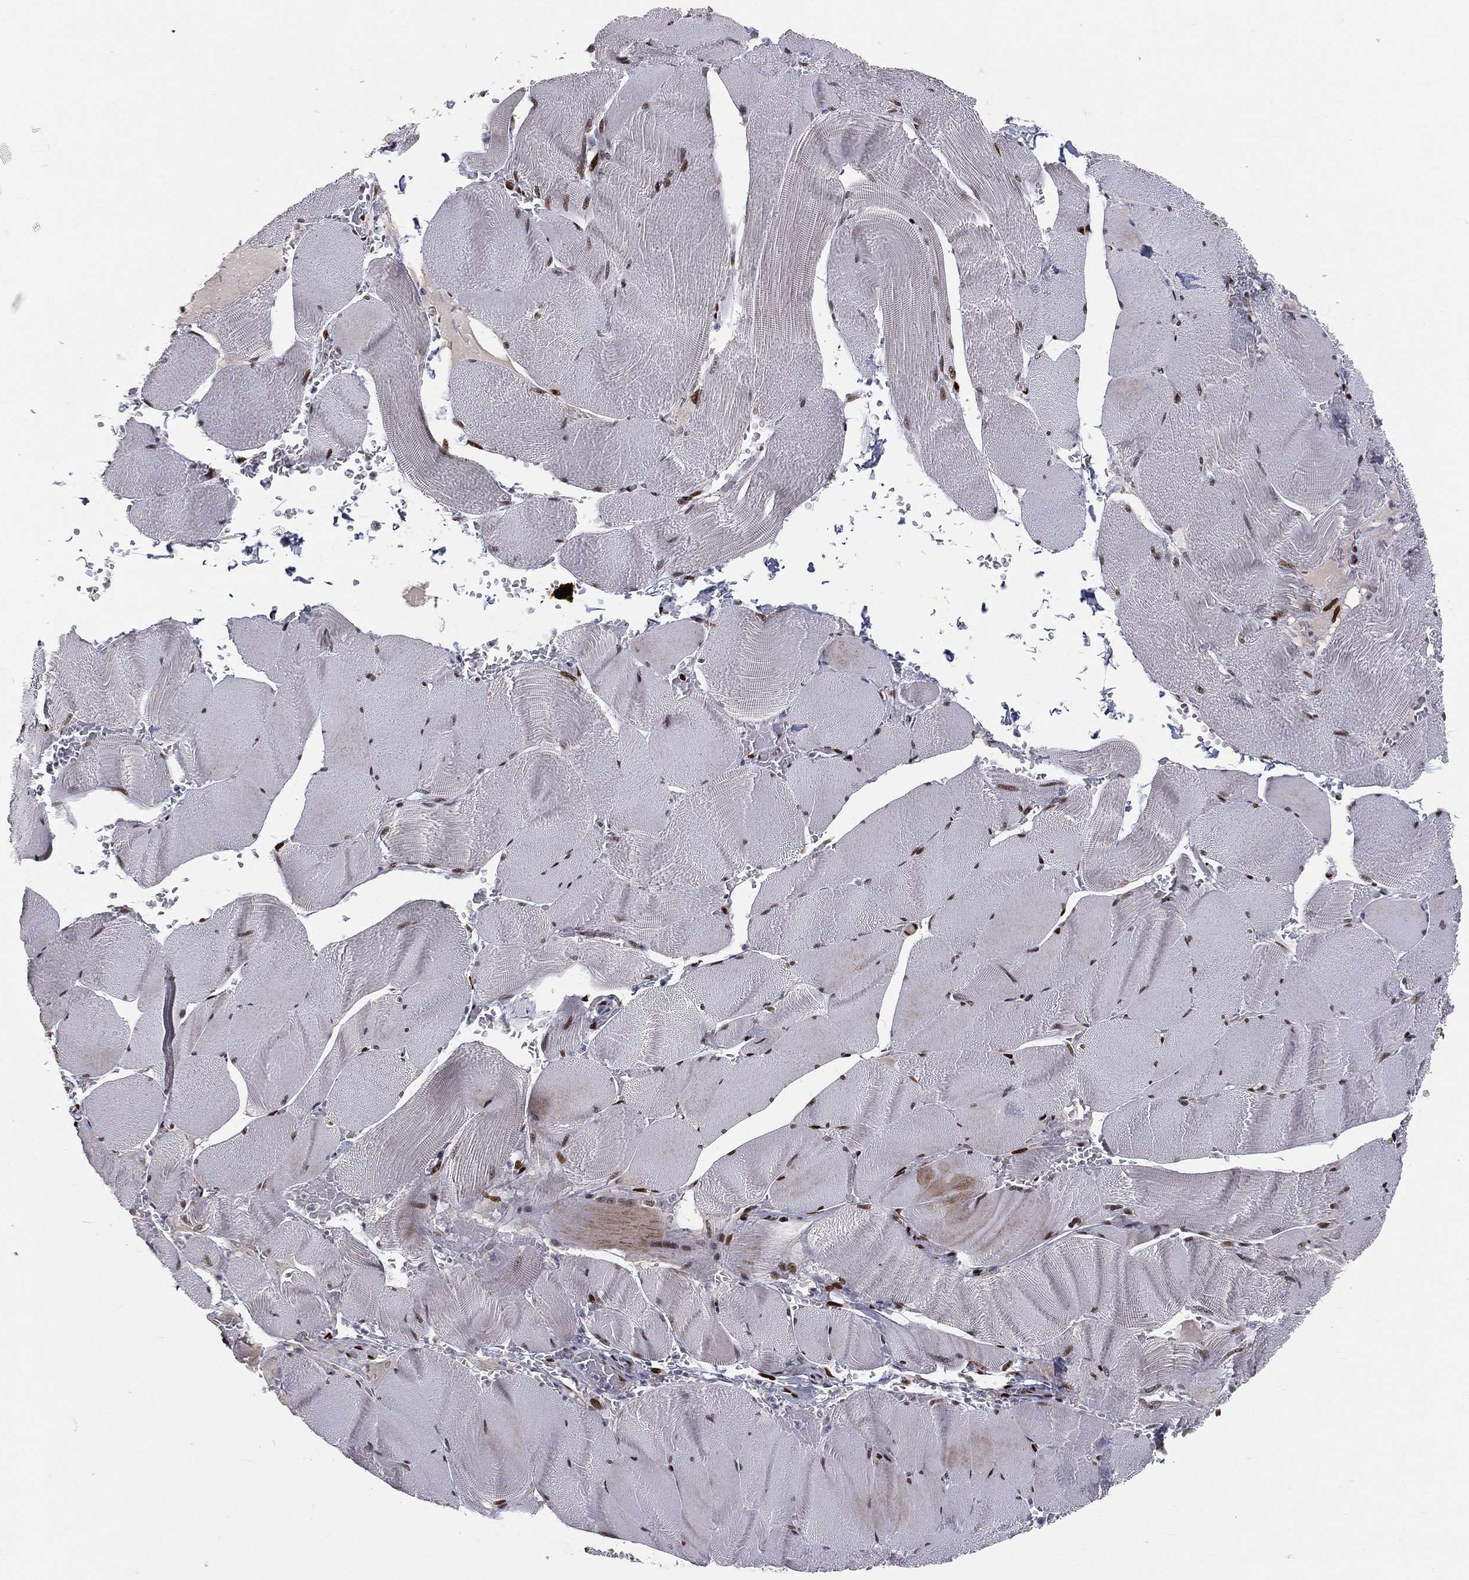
{"staining": {"intensity": "strong", "quantity": ">75%", "location": "nuclear"}, "tissue": "skeletal muscle", "cell_type": "Myocytes", "image_type": "normal", "snomed": [{"axis": "morphology", "description": "Normal tissue, NOS"}, {"axis": "topography", "description": "Skeletal muscle"}], "caption": "Protein expression analysis of unremarkable skeletal muscle displays strong nuclear staining in approximately >75% of myocytes.", "gene": "ZEB1", "patient": {"sex": "male", "age": 56}}